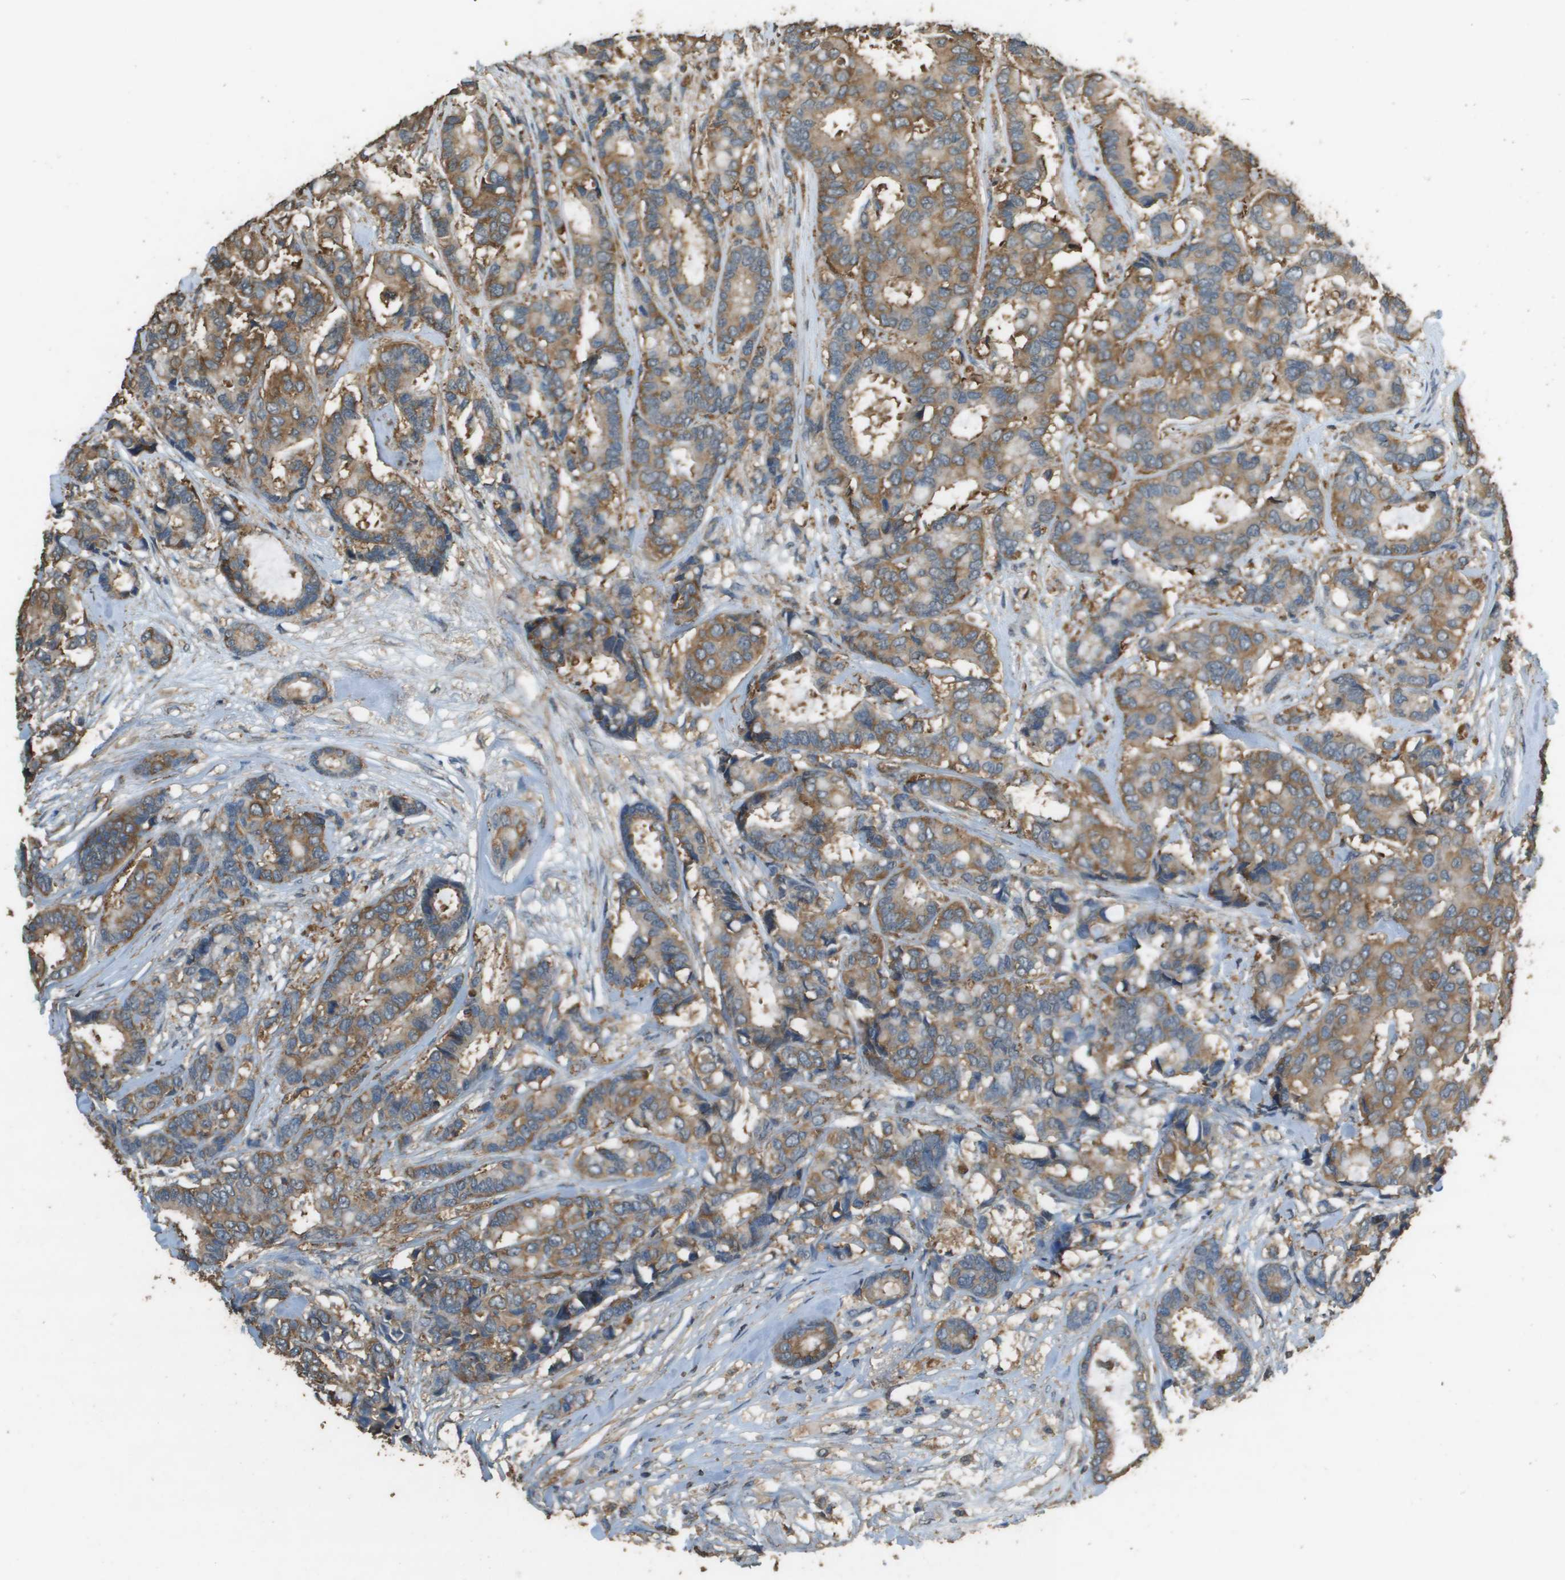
{"staining": {"intensity": "moderate", "quantity": ">75%", "location": "cytoplasmic/membranous"}, "tissue": "breast cancer", "cell_type": "Tumor cells", "image_type": "cancer", "snomed": [{"axis": "morphology", "description": "Duct carcinoma"}, {"axis": "topography", "description": "Breast"}], "caption": "Moderate cytoplasmic/membranous staining for a protein is seen in approximately >75% of tumor cells of breast cancer using immunohistochemistry.", "gene": "MS4A7", "patient": {"sex": "female", "age": 87}}